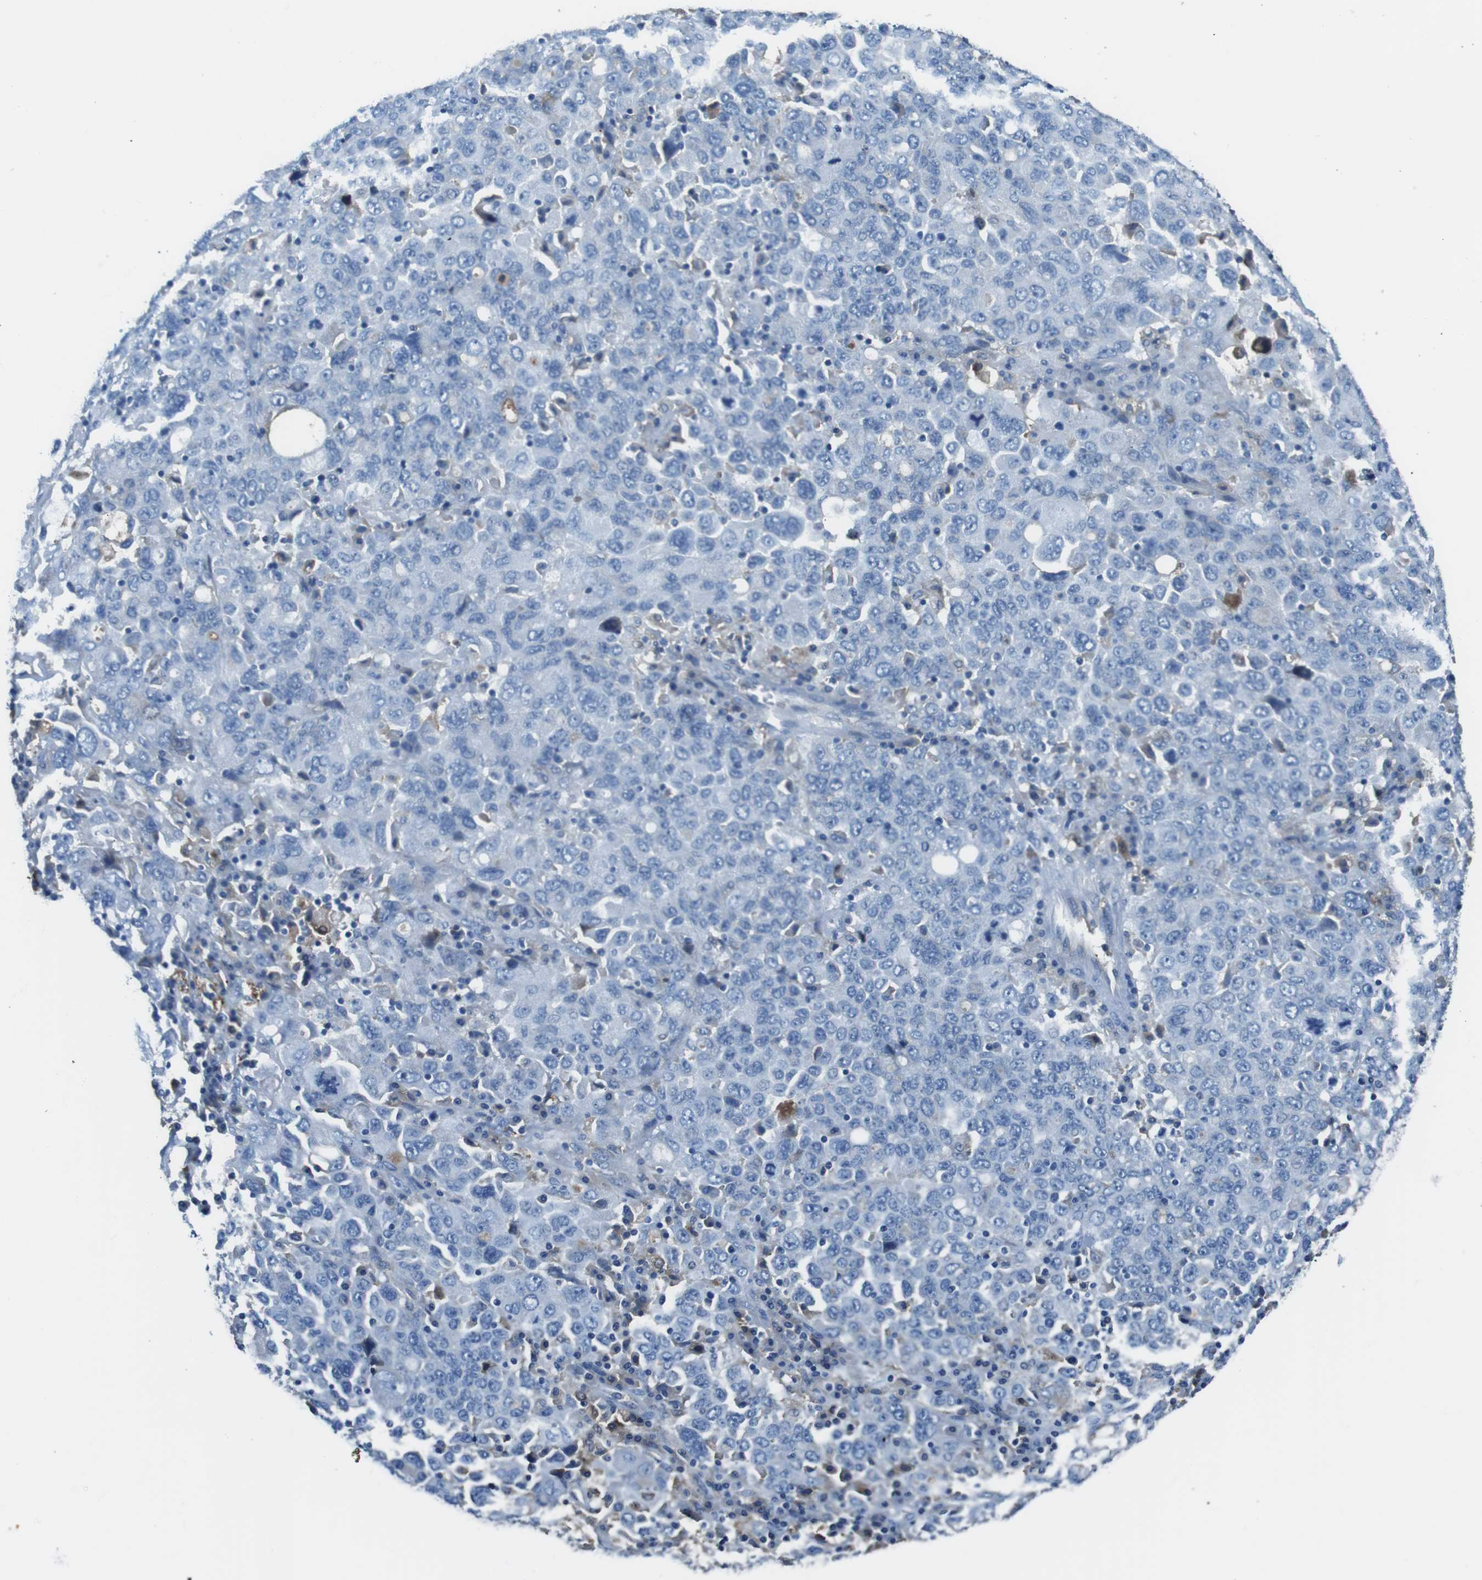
{"staining": {"intensity": "negative", "quantity": "none", "location": "none"}, "tissue": "ovarian cancer", "cell_type": "Tumor cells", "image_type": "cancer", "snomed": [{"axis": "morphology", "description": "Carcinoma, endometroid"}, {"axis": "topography", "description": "Ovary"}], "caption": "This is an immunohistochemistry micrograph of ovarian endometroid carcinoma. There is no positivity in tumor cells.", "gene": "TMPRSS15", "patient": {"sex": "female", "age": 62}}